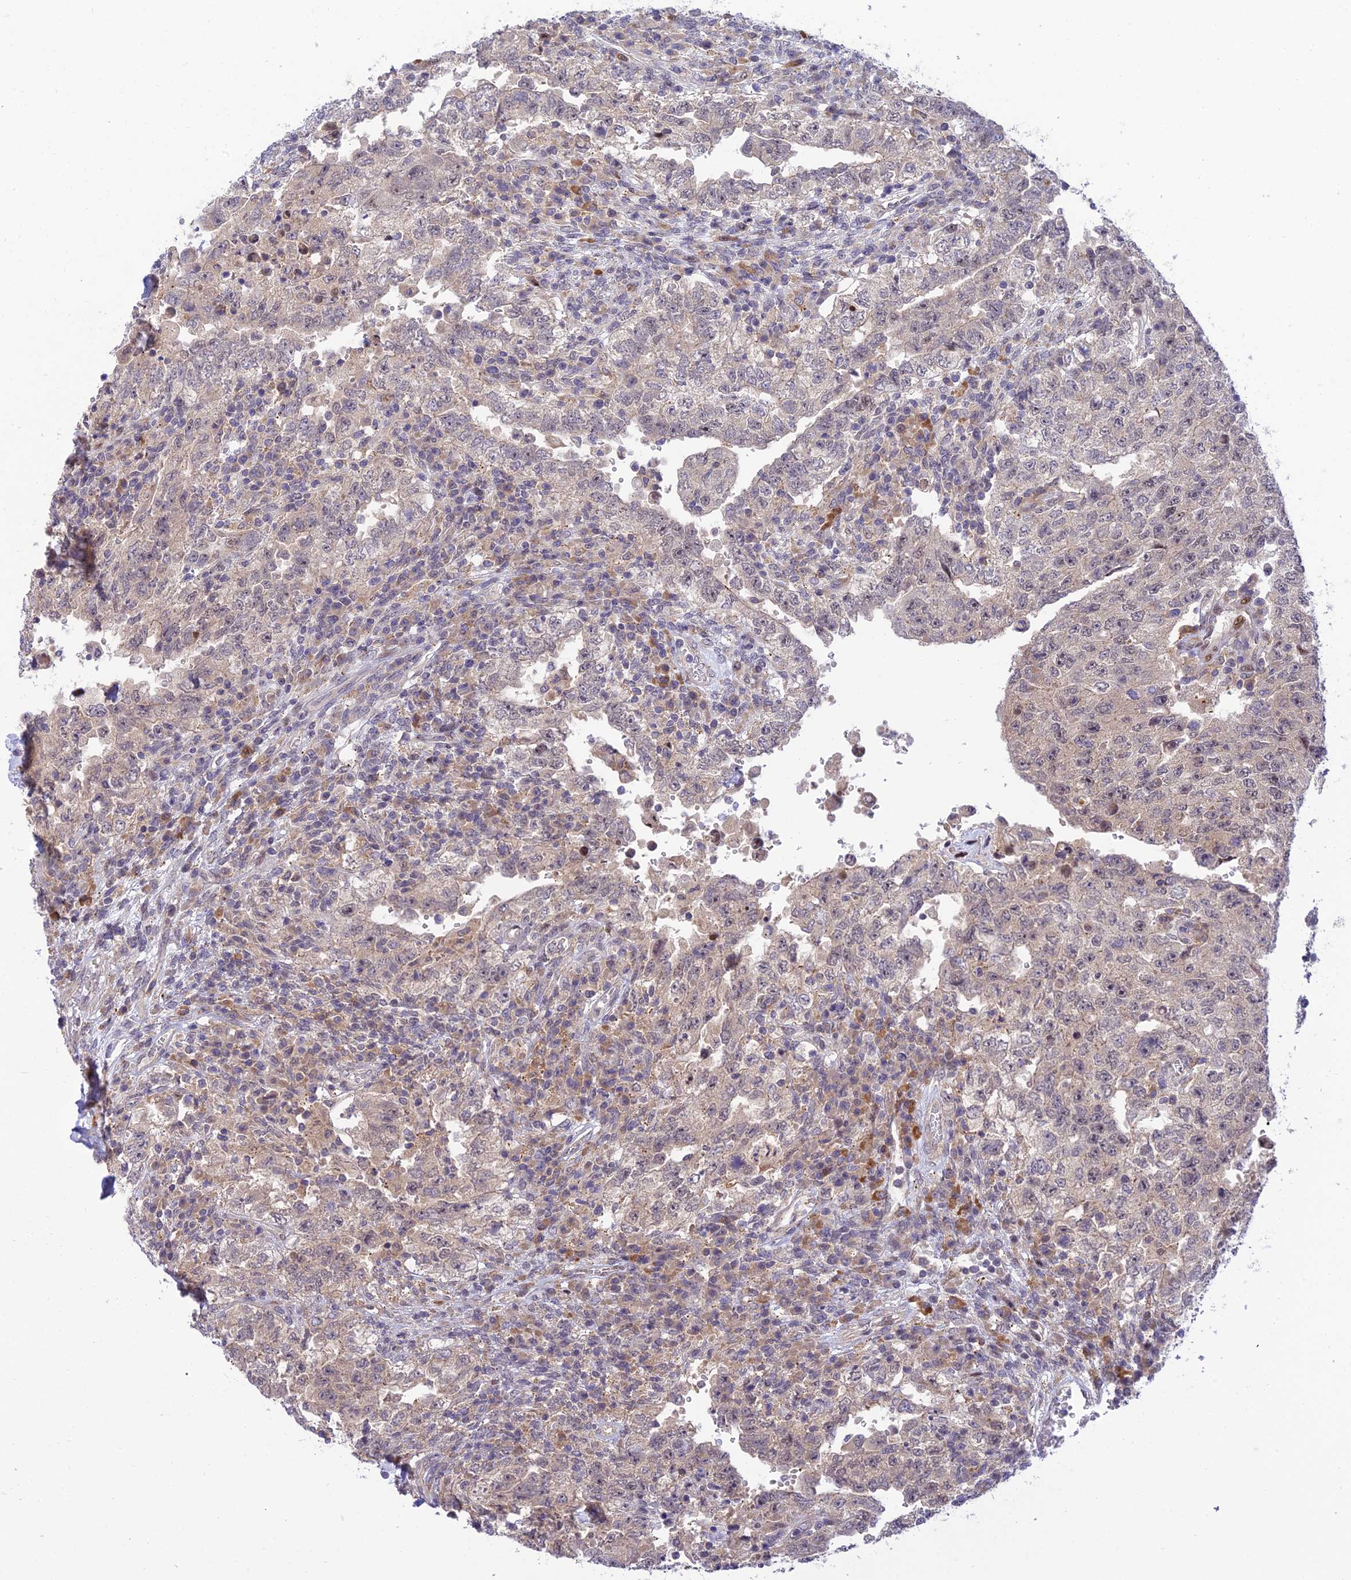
{"staining": {"intensity": "negative", "quantity": "none", "location": "none"}, "tissue": "testis cancer", "cell_type": "Tumor cells", "image_type": "cancer", "snomed": [{"axis": "morphology", "description": "Carcinoma, Embryonal, NOS"}, {"axis": "topography", "description": "Testis"}], "caption": "Immunohistochemistry micrograph of human testis cancer (embryonal carcinoma) stained for a protein (brown), which displays no positivity in tumor cells.", "gene": "ZNF584", "patient": {"sex": "male", "age": 26}}